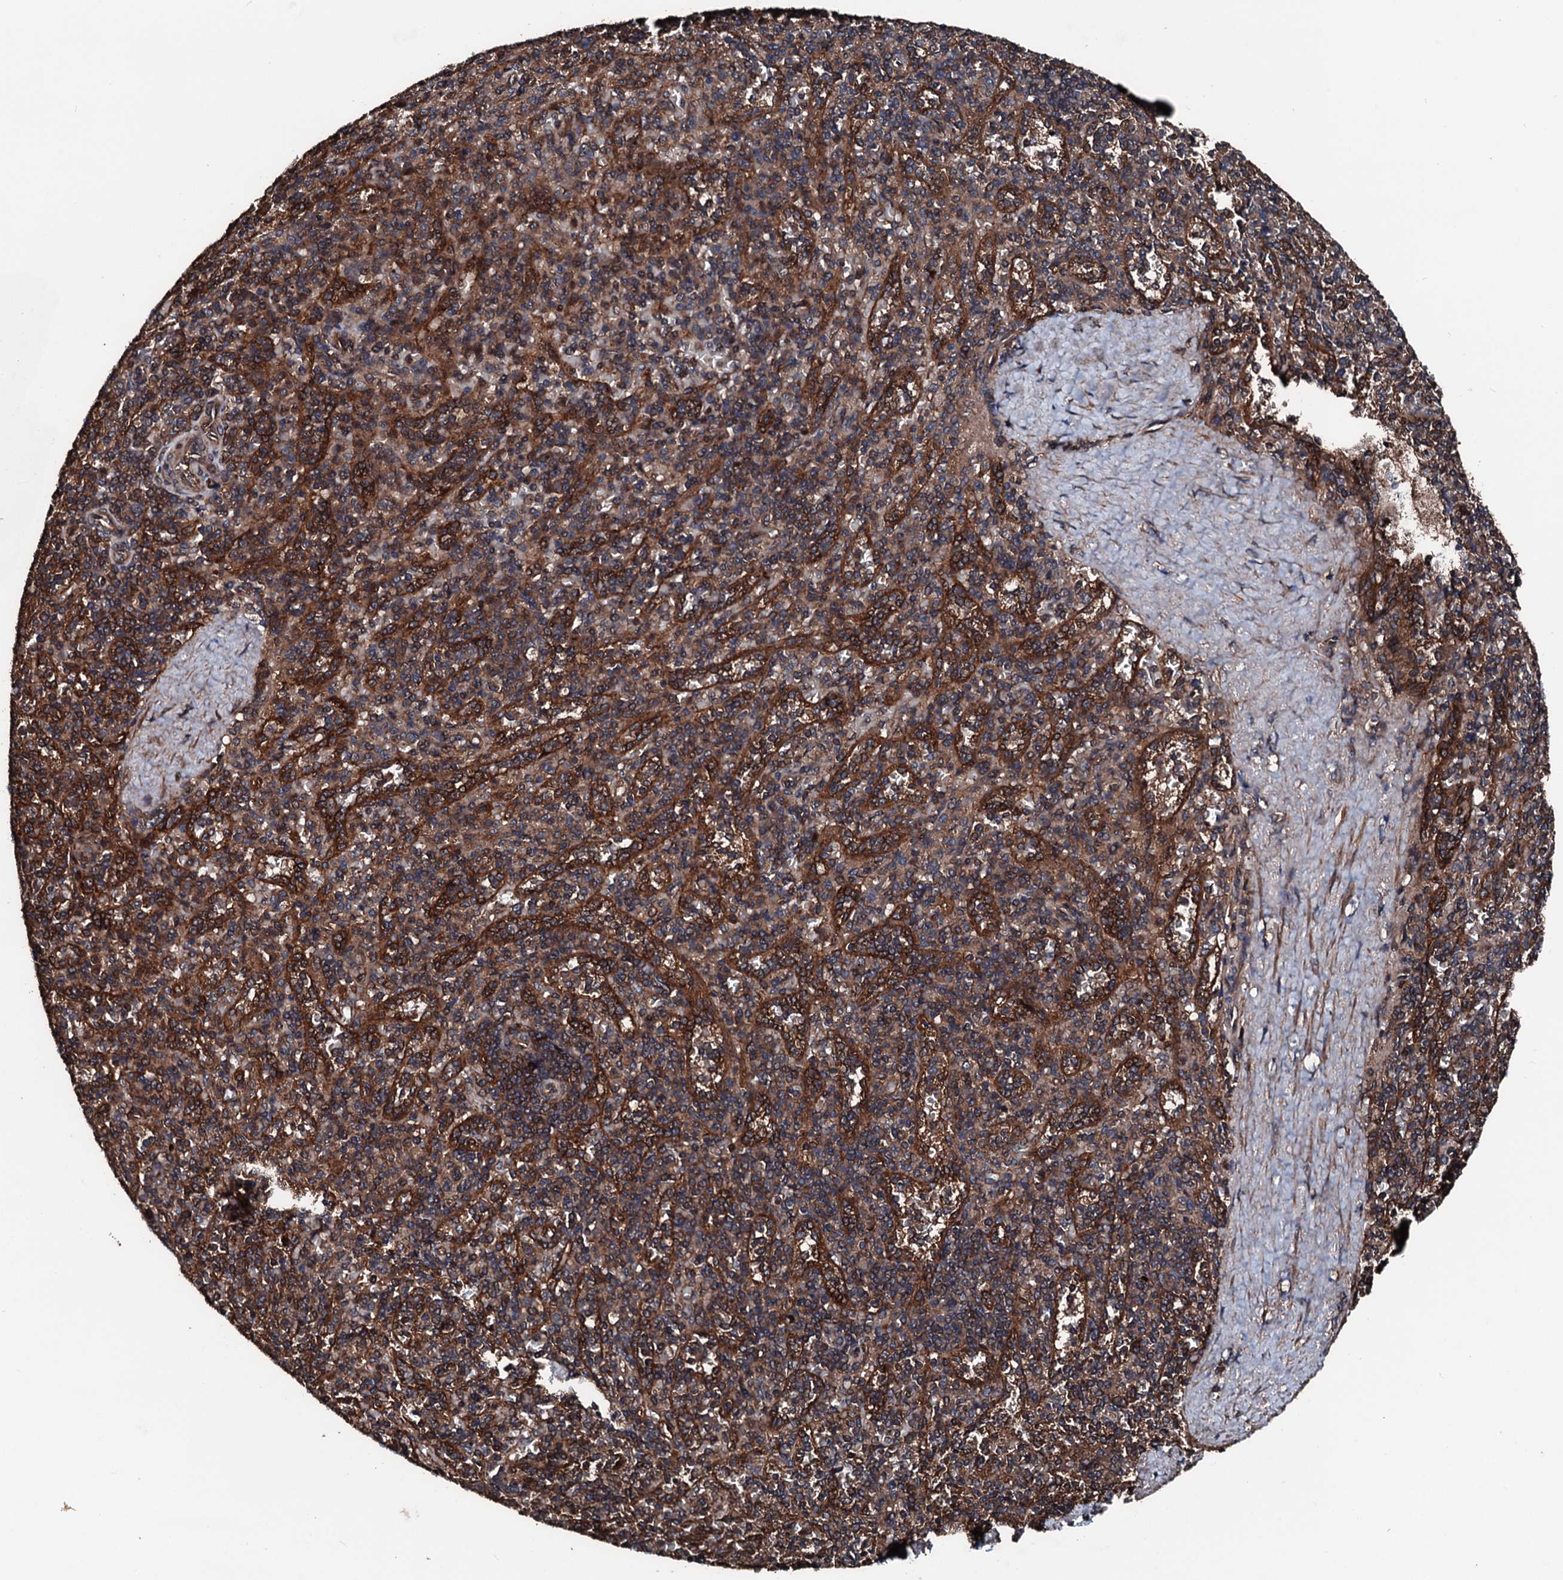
{"staining": {"intensity": "moderate", "quantity": ">75%", "location": "cytoplasmic/membranous"}, "tissue": "spleen", "cell_type": "Cells in red pulp", "image_type": "normal", "snomed": [{"axis": "morphology", "description": "Normal tissue, NOS"}, {"axis": "topography", "description": "Spleen"}], "caption": "DAB immunohistochemical staining of benign human spleen displays moderate cytoplasmic/membranous protein staining in about >75% of cells in red pulp.", "gene": "KIF18A", "patient": {"sex": "male", "age": 82}}